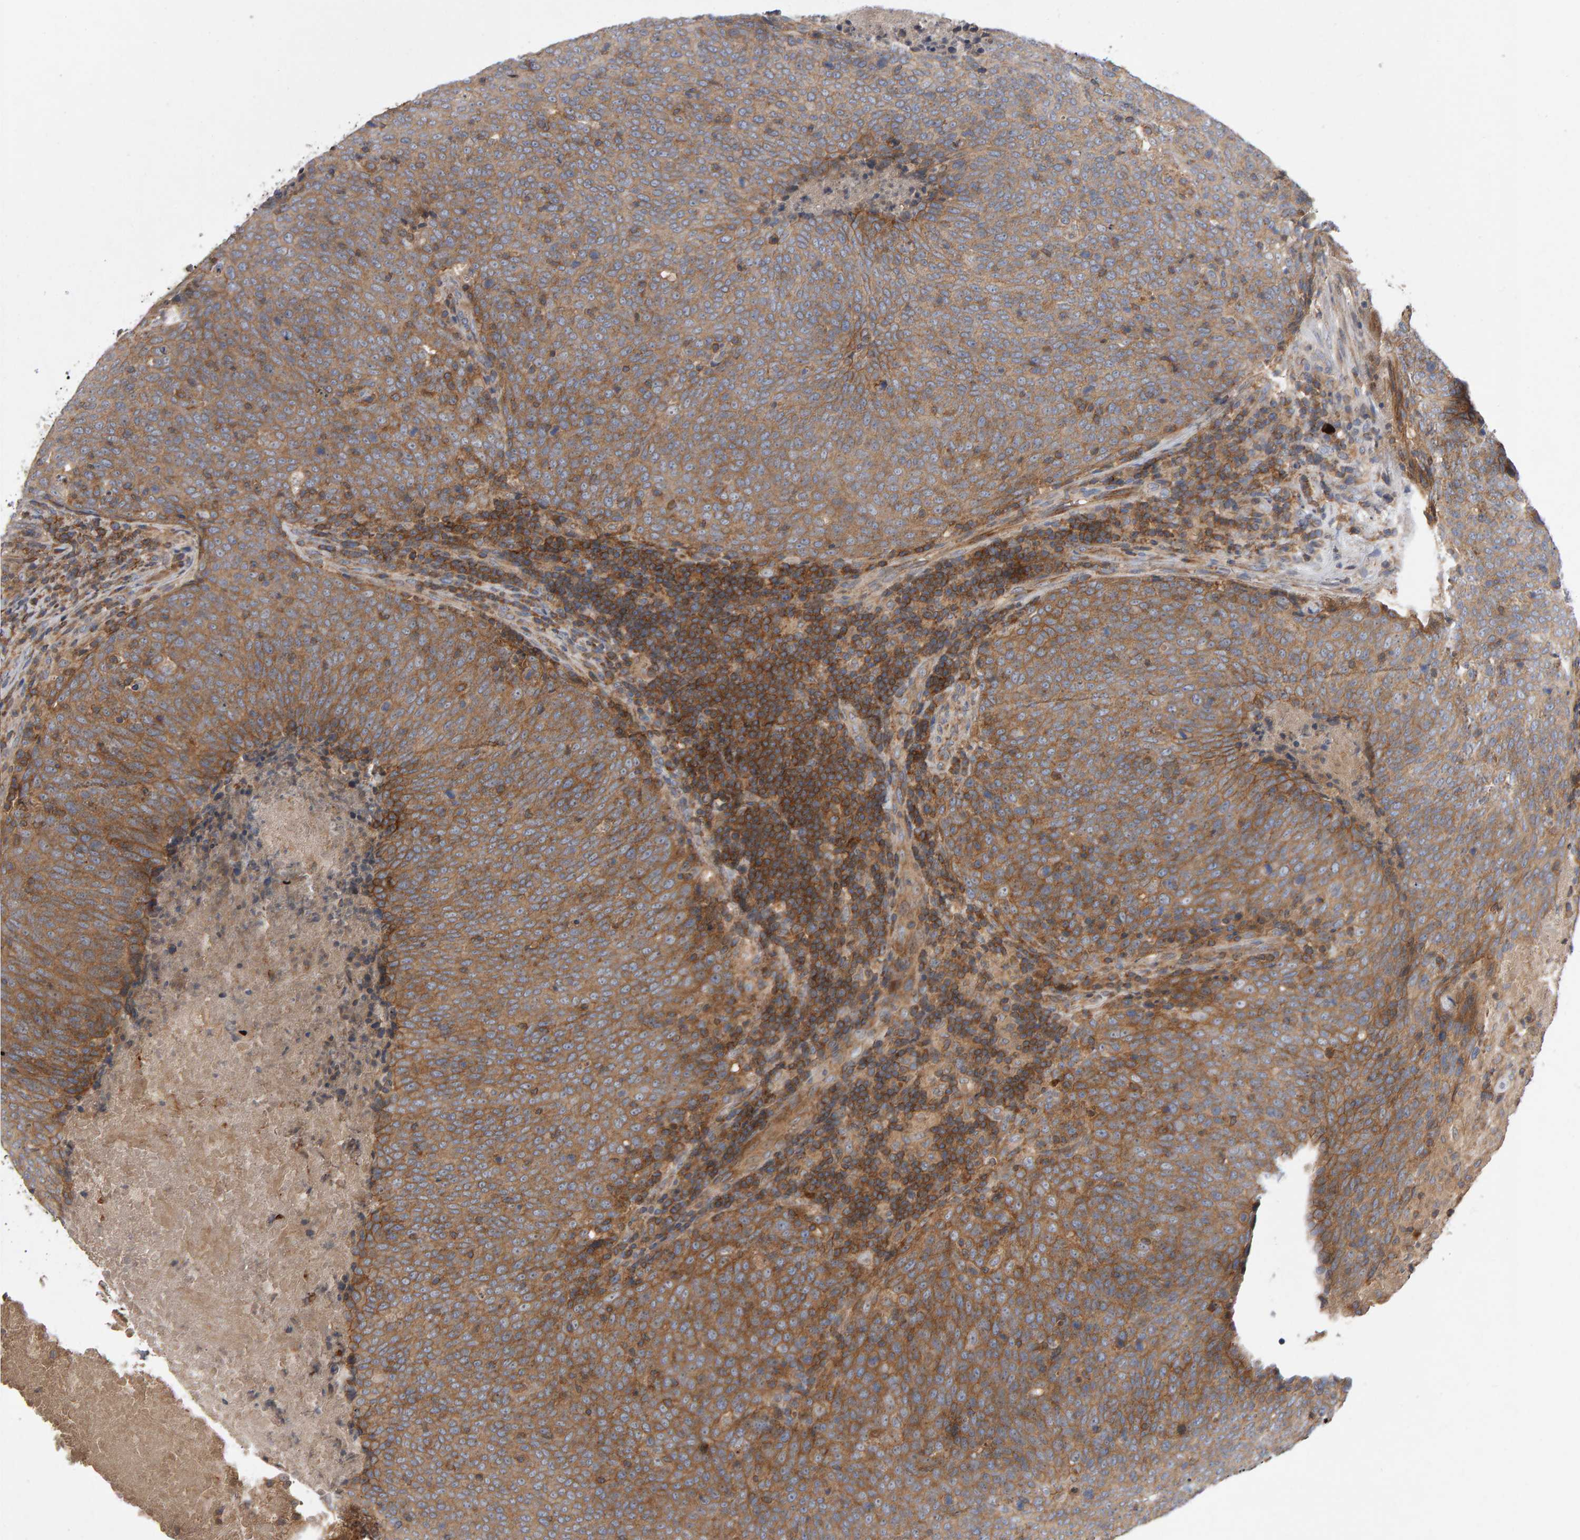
{"staining": {"intensity": "moderate", "quantity": ">75%", "location": "cytoplasmic/membranous"}, "tissue": "head and neck cancer", "cell_type": "Tumor cells", "image_type": "cancer", "snomed": [{"axis": "morphology", "description": "Squamous cell carcinoma, NOS"}, {"axis": "morphology", "description": "Squamous cell carcinoma, metastatic, NOS"}, {"axis": "topography", "description": "Lymph node"}, {"axis": "topography", "description": "Head-Neck"}], "caption": "A photomicrograph of head and neck cancer (metastatic squamous cell carcinoma) stained for a protein reveals moderate cytoplasmic/membranous brown staining in tumor cells.", "gene": "PGS1", "patient": {"sex": "male", "age": 62}}